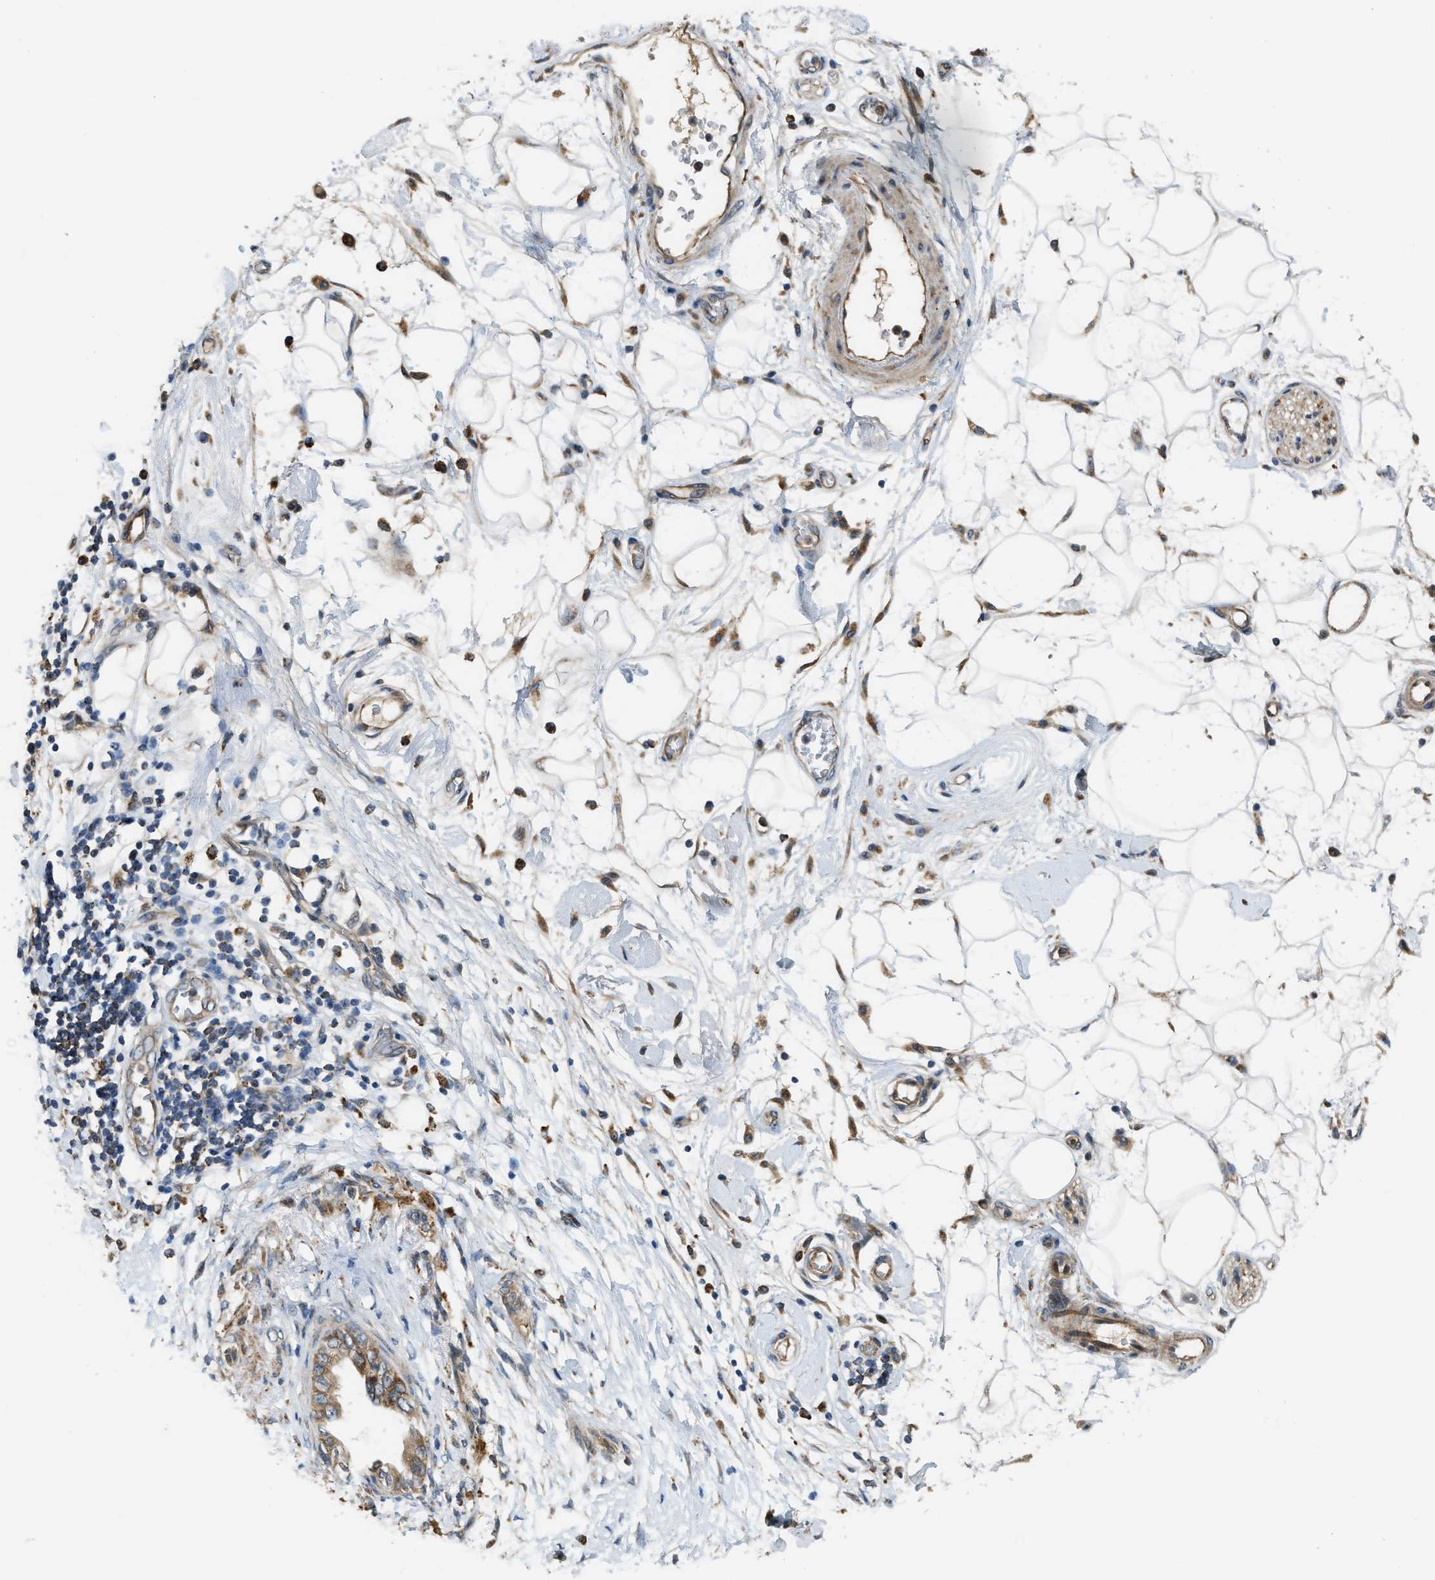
{"staining": {"intensity": "negative", "quantity": "none", "location": "none"}, "tissue": "adipose tissue", "cell_type": "Adipocytes", "image_type": "normal", "snomed": [{"axis": "morphology", "description": "Normal tissue, NOS"}, {"axis": "morphology", "description": "Adenocarcinoma, NOS"}, {"axis": "topography", "description": "Duodenum"}, {"axis": "topography", "description": "Peripheral nerve tissue"}], "caption": "Adipocytes show no significant protein positivity in unremarkable adipose tissue. (DAB IHC with hematoxylin counter stain).", "gene": "STARD3NL", "patient": {"sex": "female", "age": 60}}